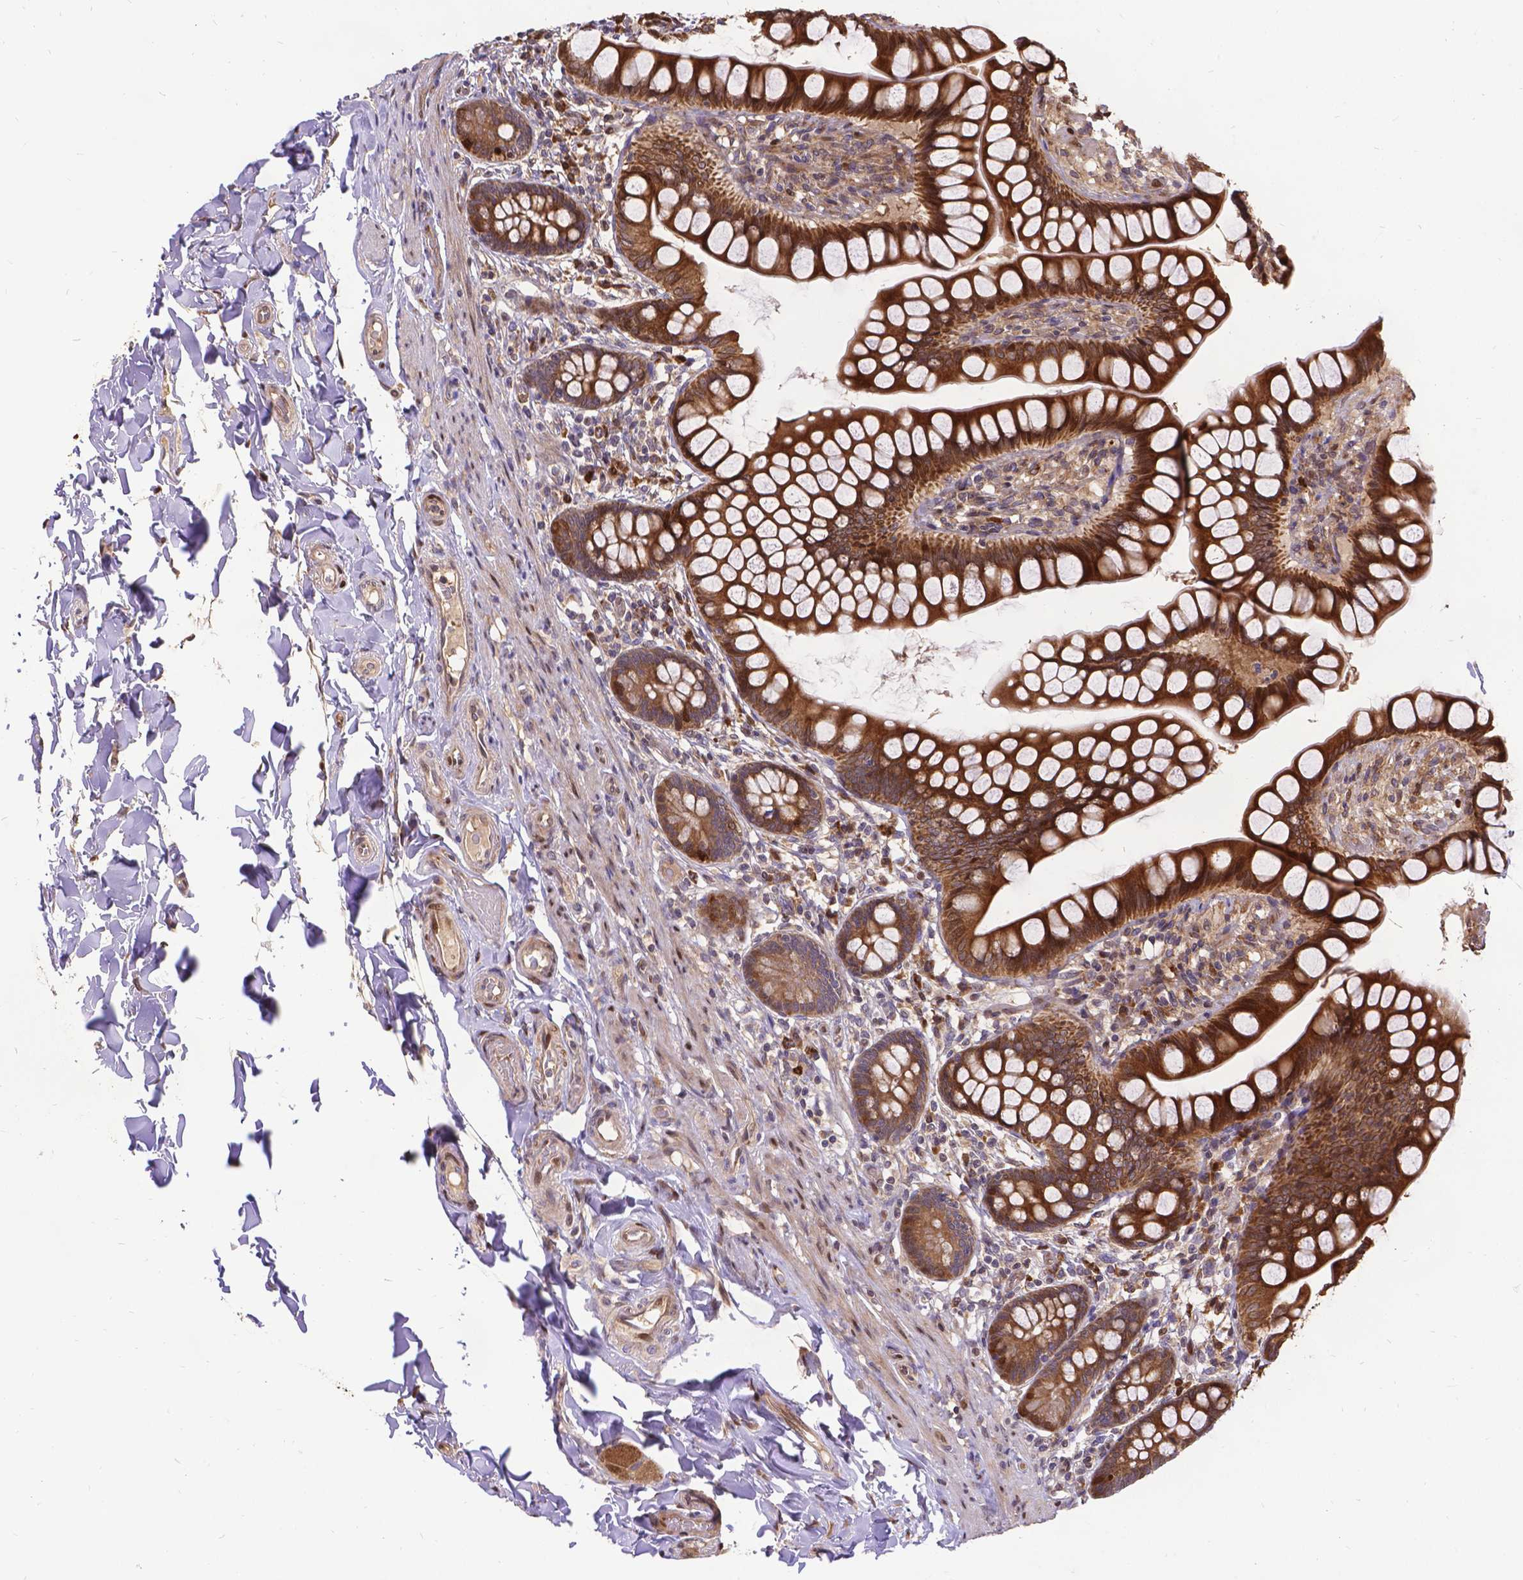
{"staining": {"intensity": "strong", "quantity": ">75%", "location": "cytoplasmic/membranous"}, "tissue": "small intestine", "cell_type": "Glandular cells", "image_type": "normal", "snomed": [{"axis": "morphology", "description": "Normal tissue, NOS"}, {"axis": "topography", "description": "Small intestine"}], "caption": "Protein staining by IHC demonstrates strong cytoplasmic/membranous positivity in approximately >75% of glandular cells in unremarkable small intestine. The staining was performed using DAB to visualize the protein expression in brown, while the nuclei were stained in blue with hematoxylin (Magnification: 20x).", "gene": "DENND6A", "patient": {"sex": "male", "age": 70}}